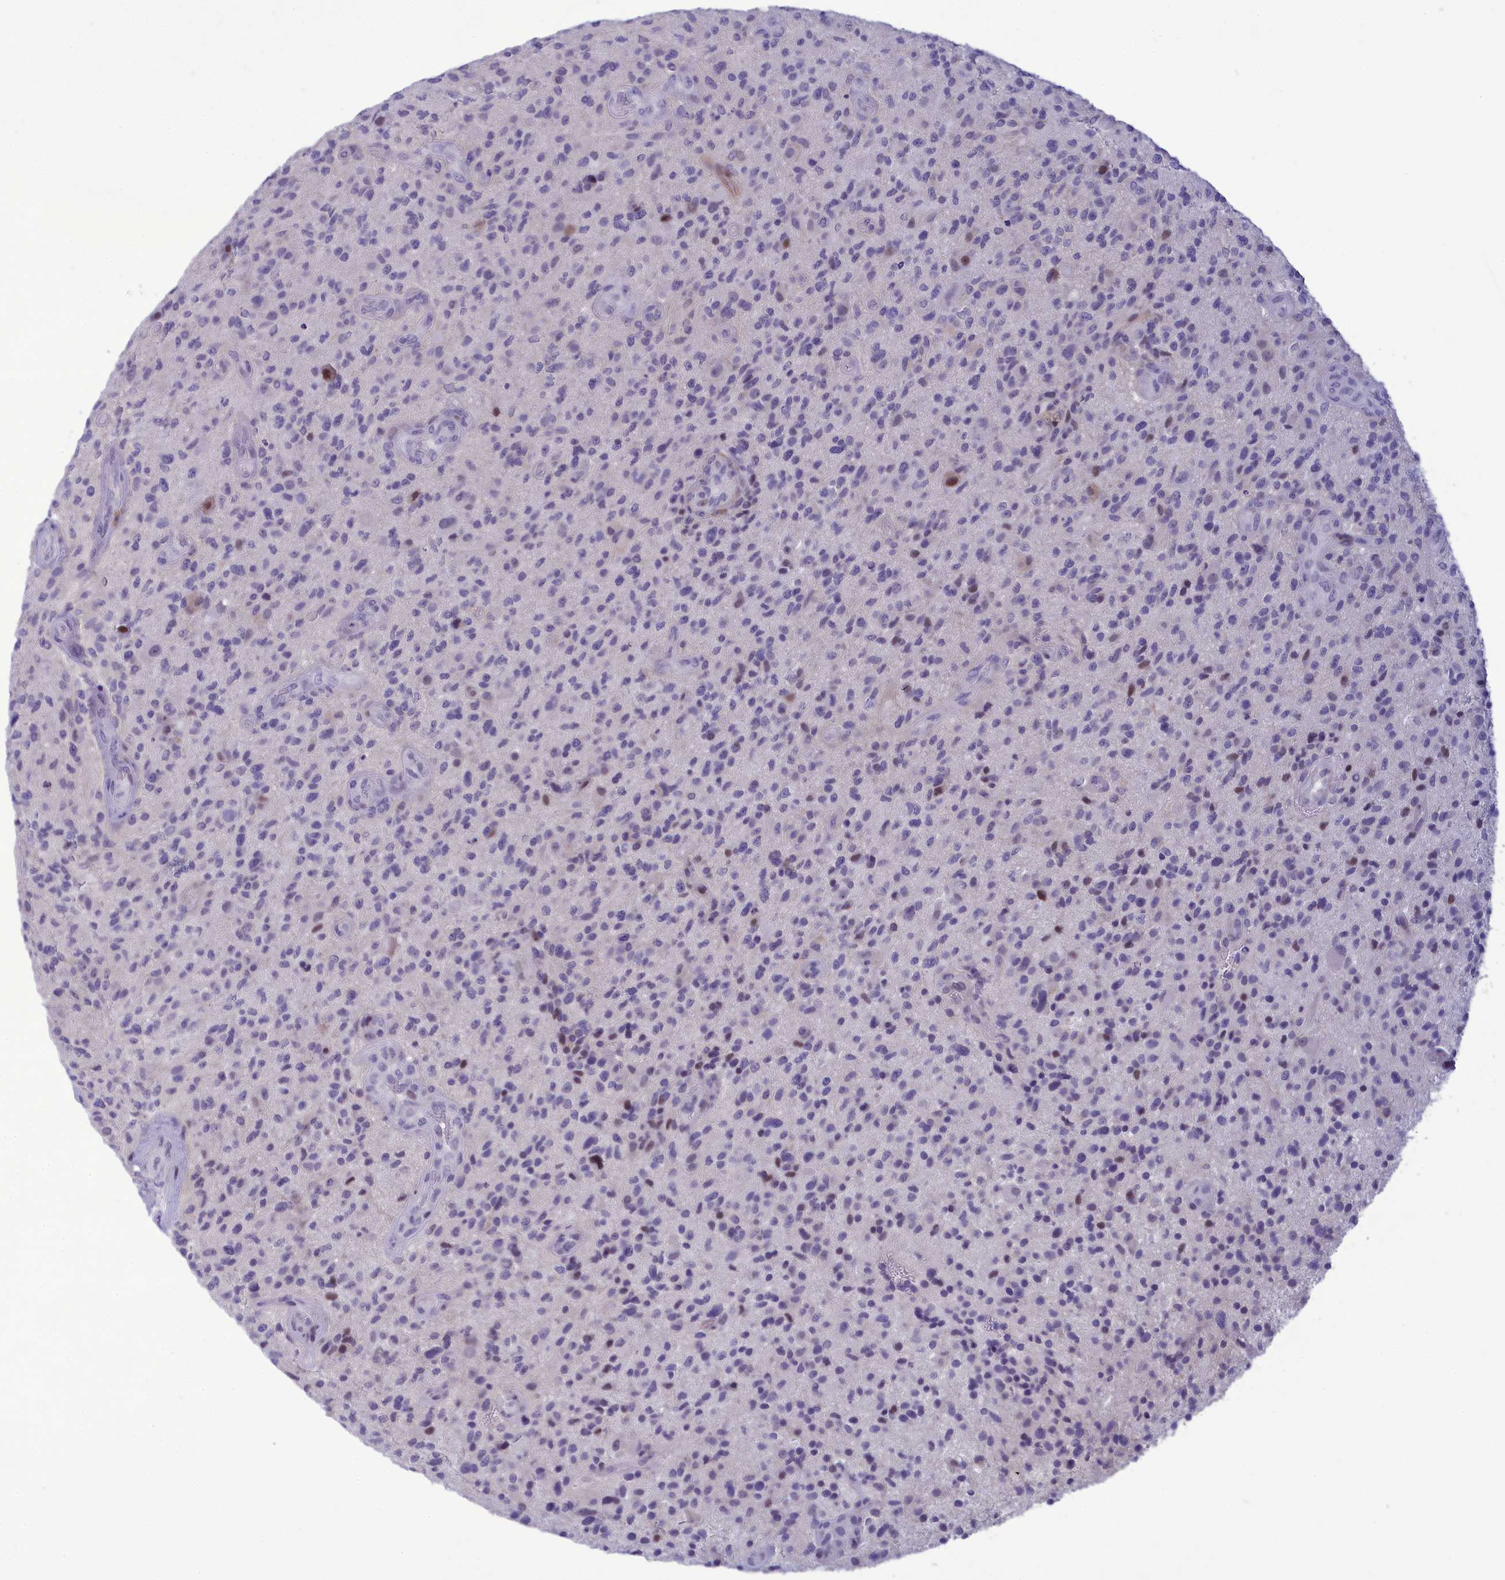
{"staining": {"intensity": "negative", "quantity": "none", "location": "none"}, "tissue": "glioma", "cell_type": "Tumor cells", "image_type": "cancer", "snomed": [{"axis": "morphology", "description": "Glioma, malignant, High grade"}, {"axis": "topography", "description": "Brain"}], "caption": "DAB immunohistochemical staining of human malignant glioma (high-grade) displays no significant staining in tumor cells.", "gene": "CORO2A", "patient": {"sex": "male", "age": 47}}